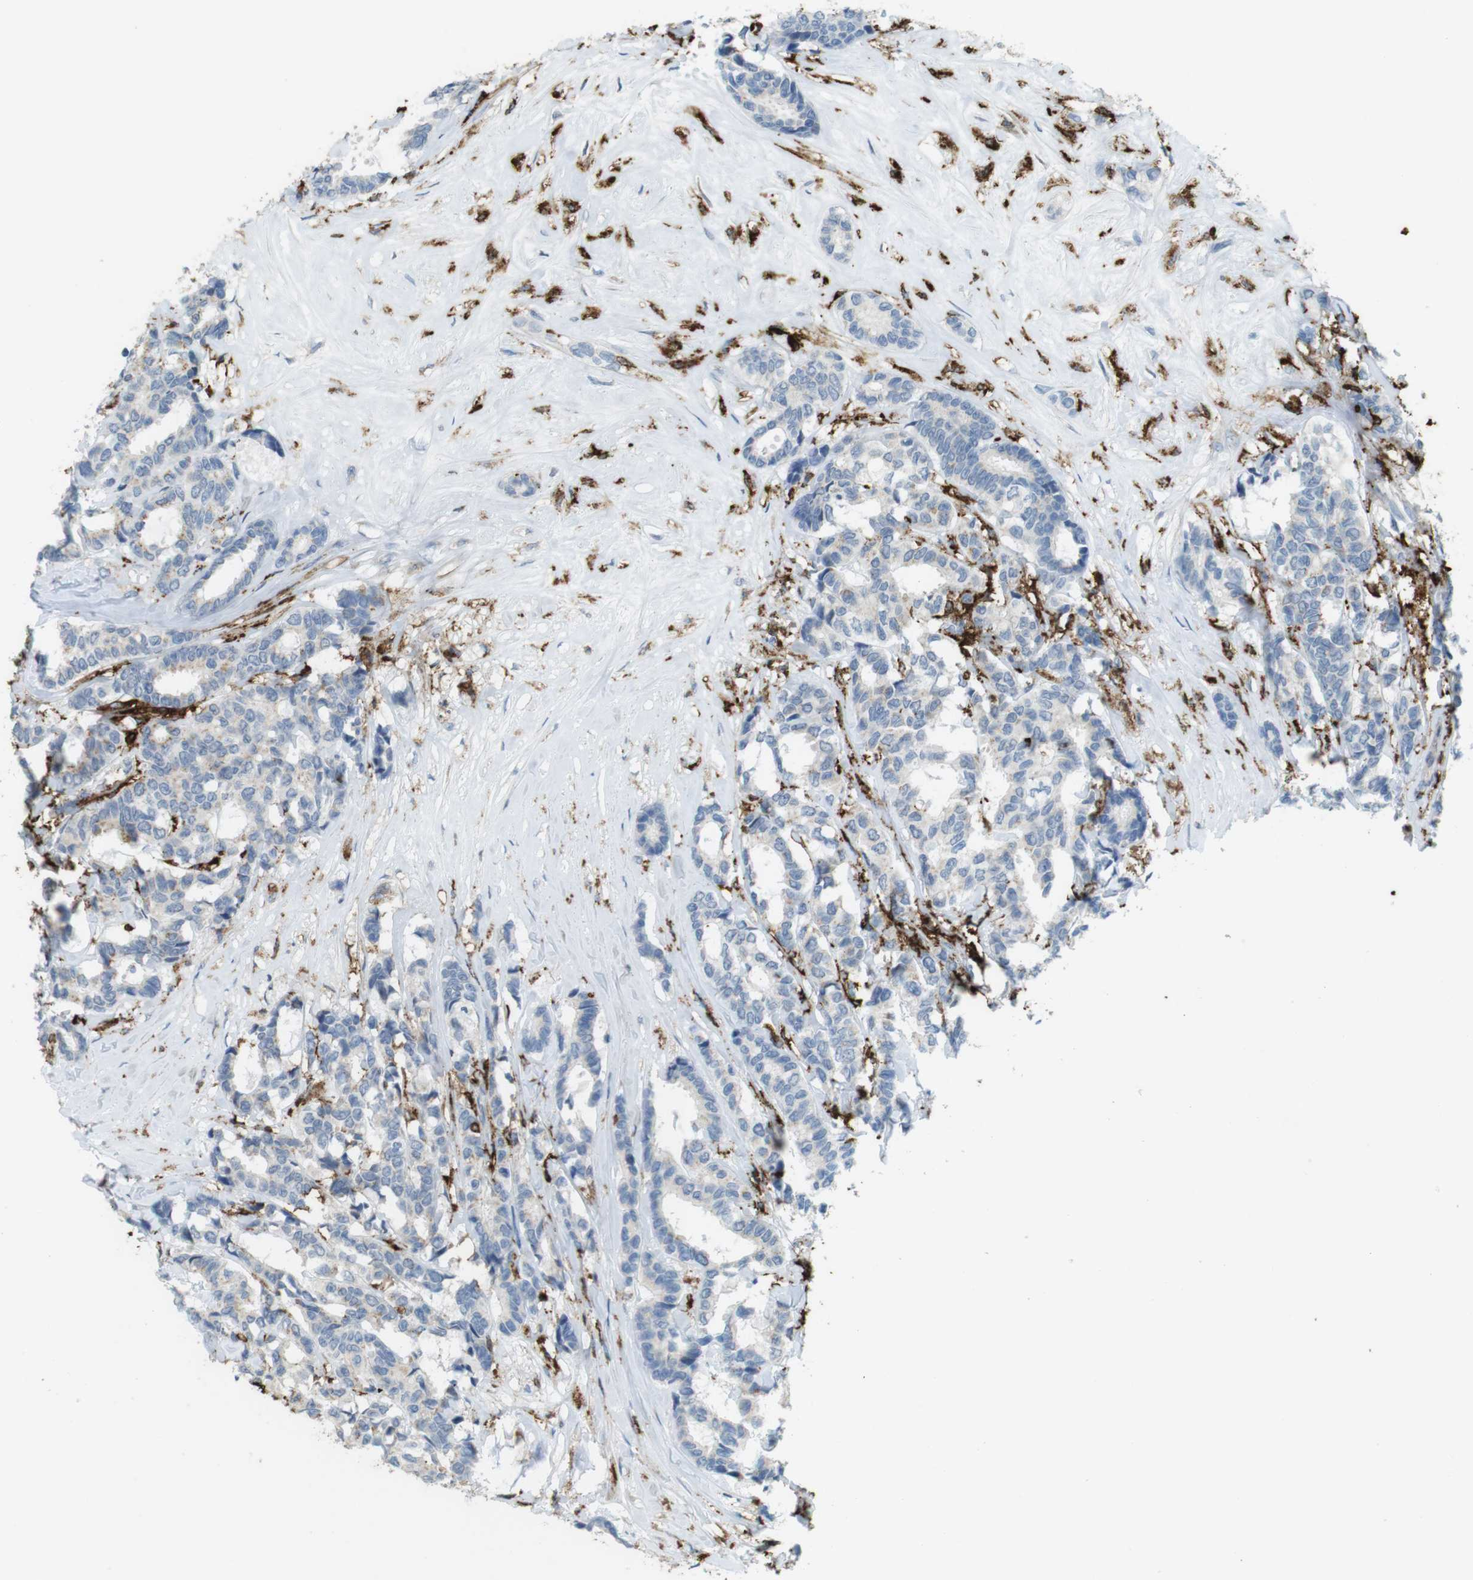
{"staining": {"intensity": "negative", "quantity": "none", "location": "none"}, "tissue": "breast cancer", "cell_type": "Tumor cells", "image_type": "cancer", "snomed": [{"axis": "morphology", "description": "Duct carcinoma"}, {"axis": "topography", "description": "Breast"}], "caption": "A histopathology image of human breast cancer is negative for staining in tumor cells.", "gene": "HLA-DRA", "patient": {"sex": "female", "age": 87}}